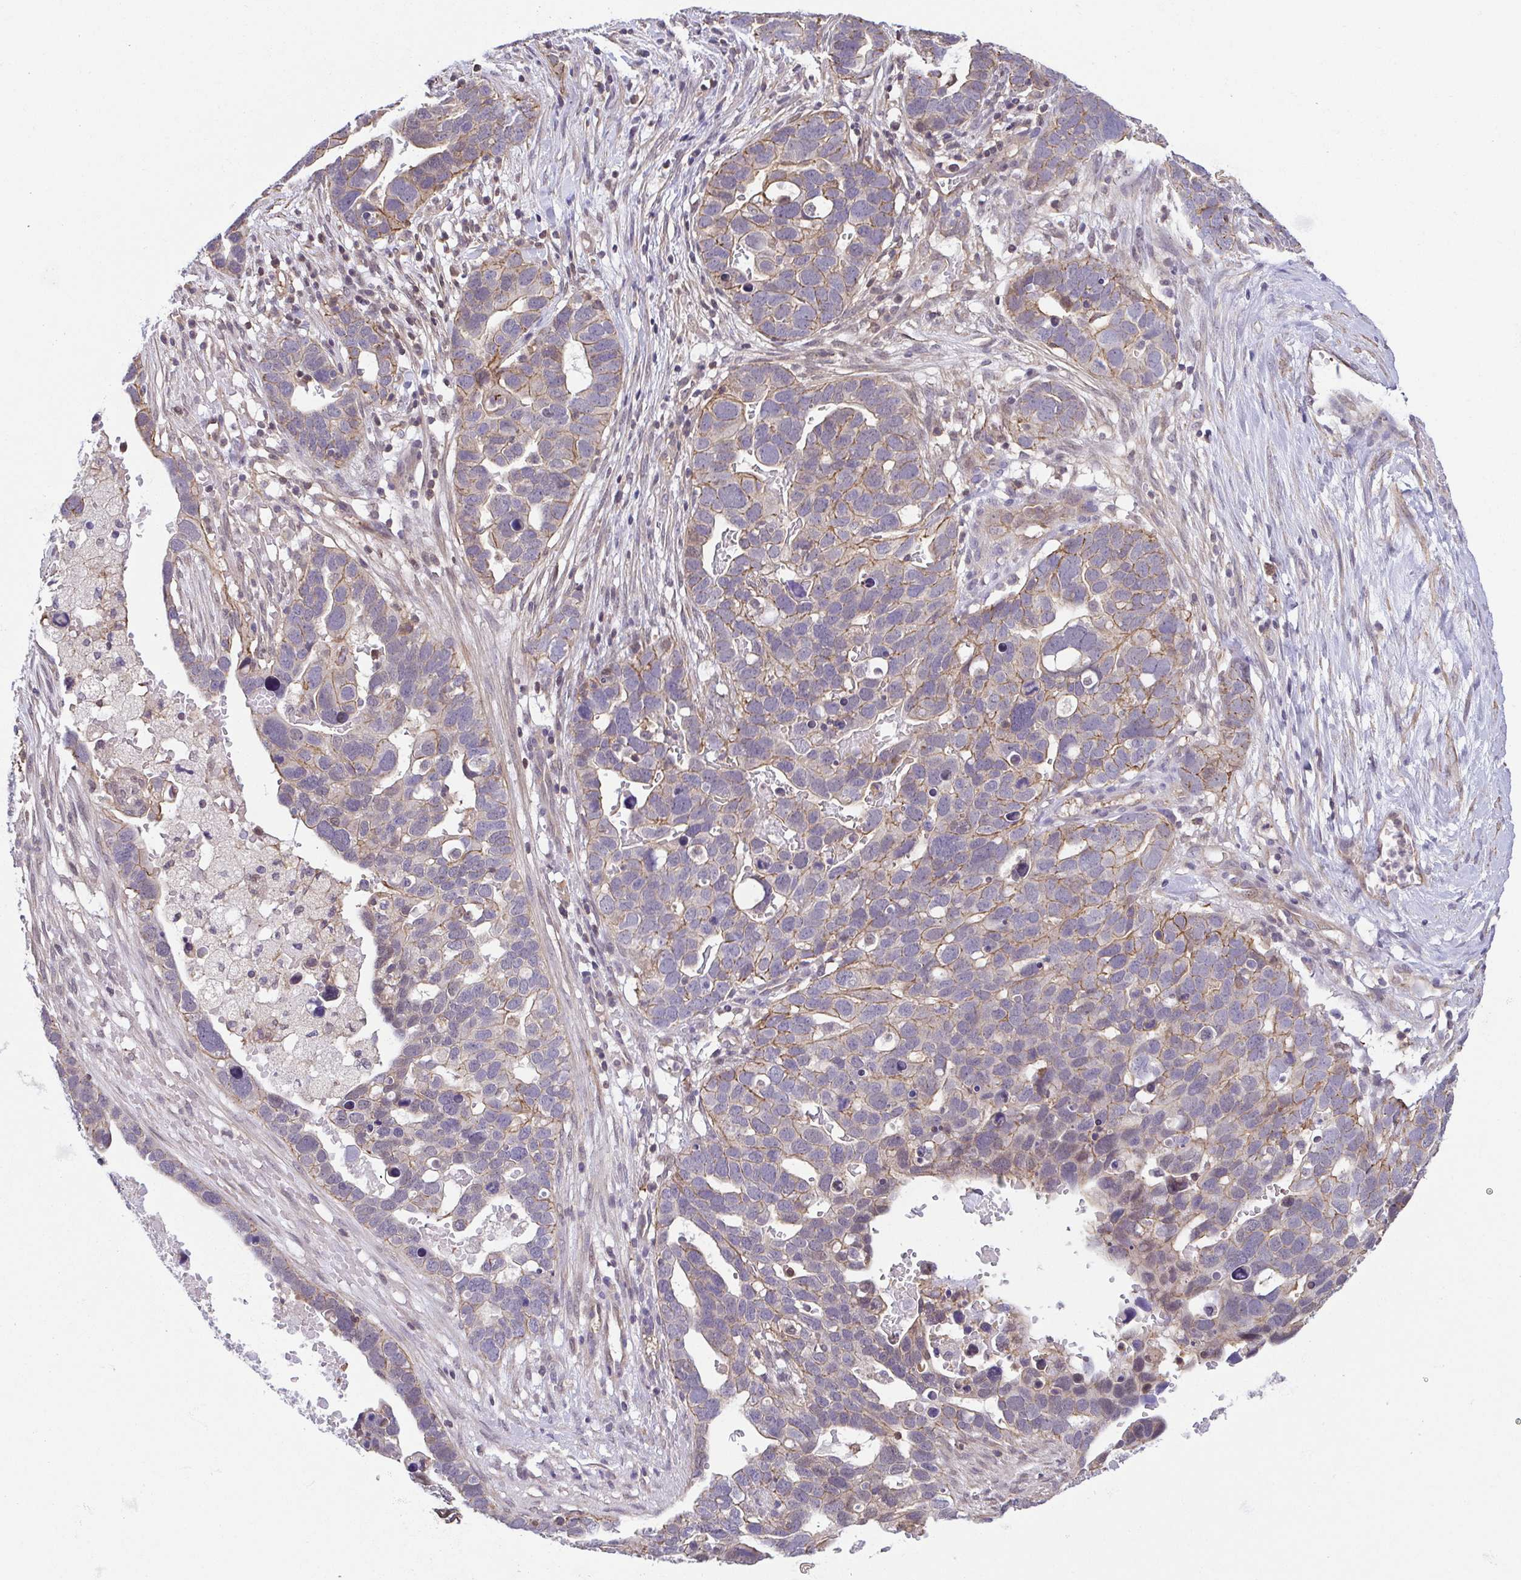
{"staining": {"intensity": "weak", "quantity": "25%-75%", "location": "cytoplasmic/membranous"}, "tissue": "ovarian cancer", "cell_type": "Tumor cells", "image_type": "cancer", "snomed": [{"axis": "morphology", "description": "Cystadenocarcinoma, serous, NOS"}, {"axis": "topography", "description": "Ovary"}], "caption": "Weak cytoplasmic/membranous positivity for a protein is seen in about 25%-75% of tumor cells of serous cystadenocarcinoma (ovarian) using immunohistochemistry.", "gene": "PREPL", "patient": {"sex": "female", "age": 54}}